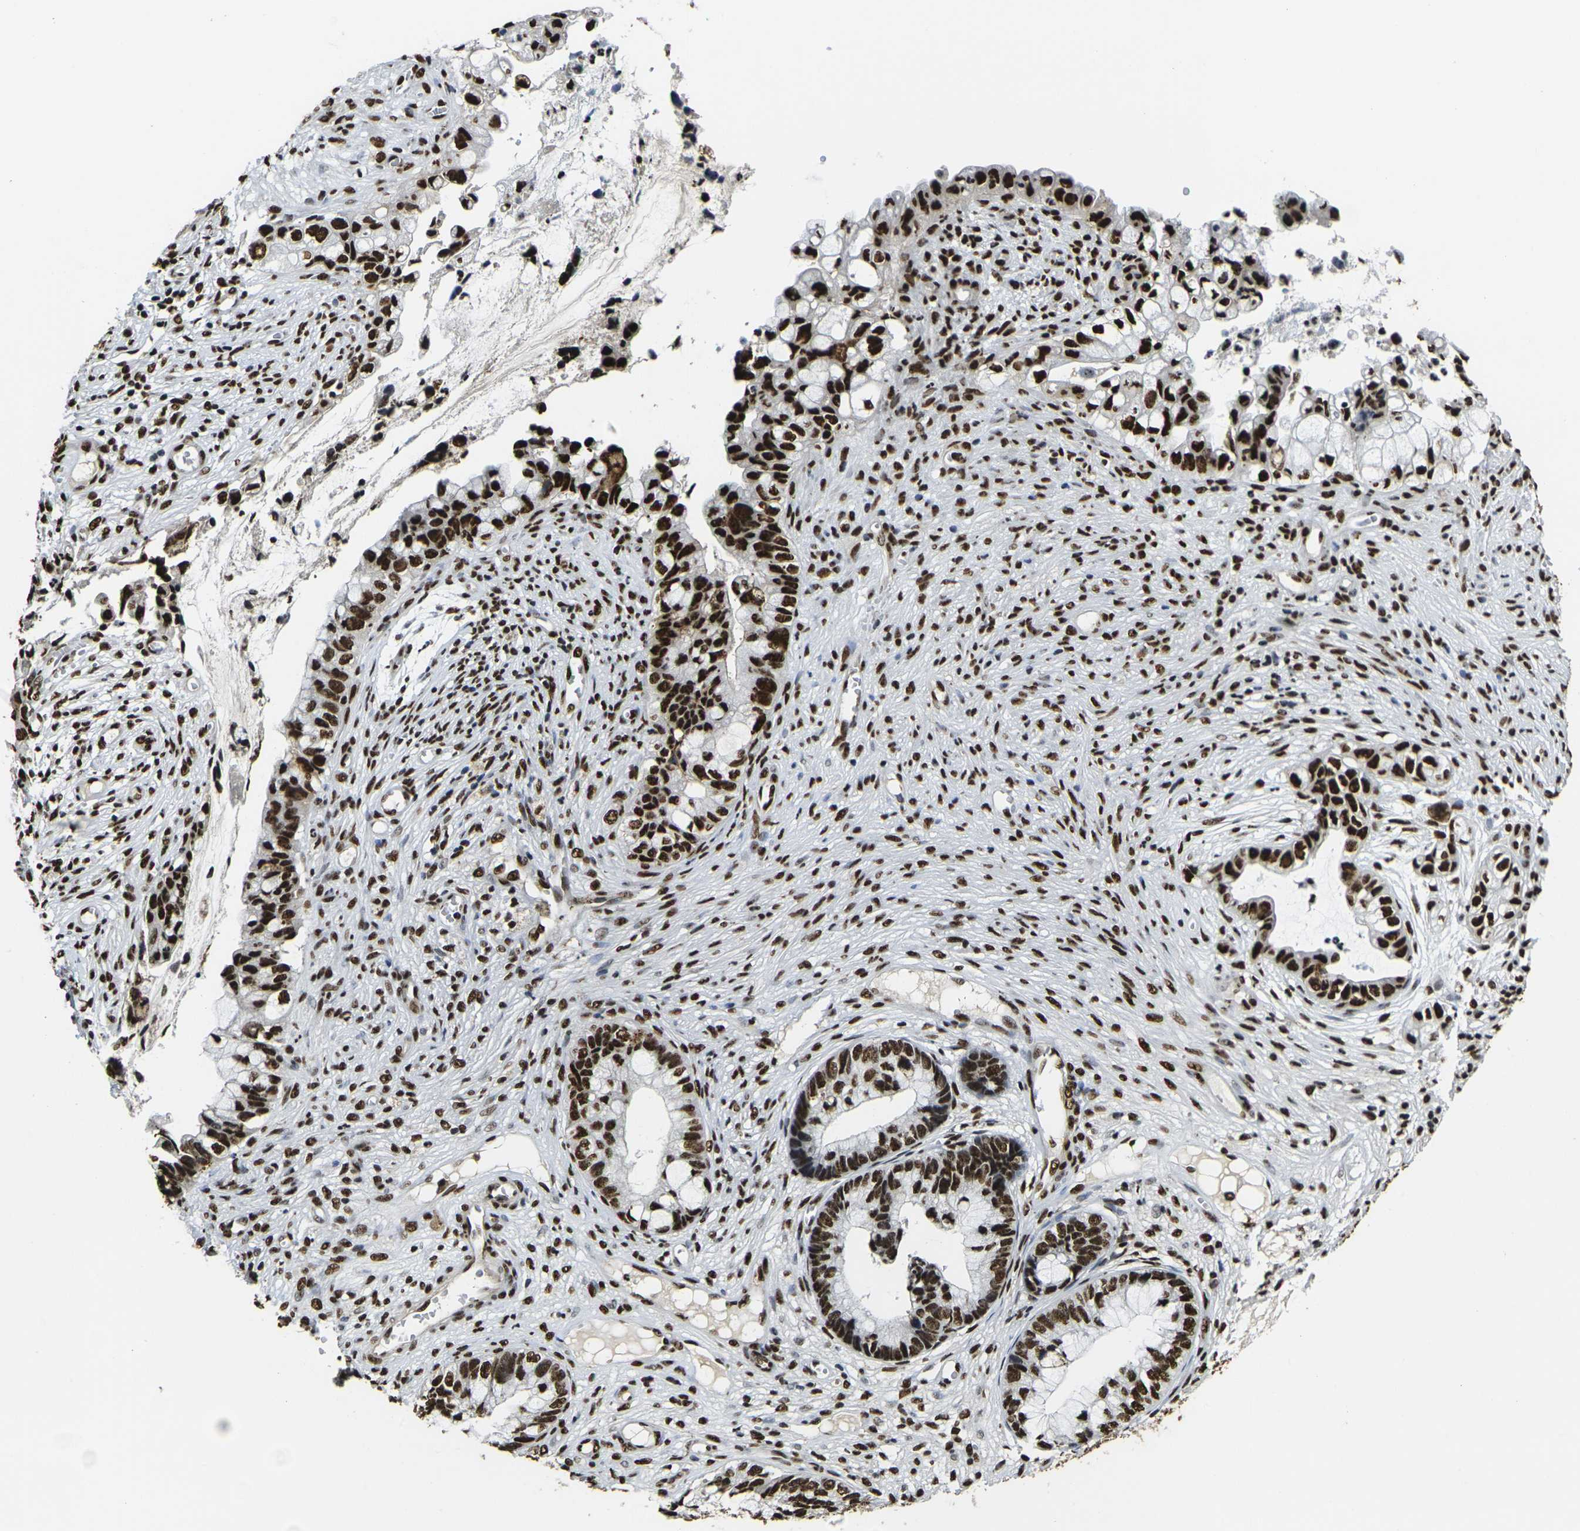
{"staining": {"intensity": "strong", "quantity": ">75%", "location": "nuclear"}, "tissue": "cervical cancer", "cell_type": "Tumor cells", "image_type": "cancer", "snomed": [{"axis": "morphology", "description": "Adenocarcinoma, NOS"}, {"axis": "topography", "description": "Cervix"}], "caption": "Cervical adenocarcinoma tissue shows strong nuclear positivity in approximately >75% of tumor cells", "gene": "SMARCC1", "patient": {"sex": "female", "age": 44}}